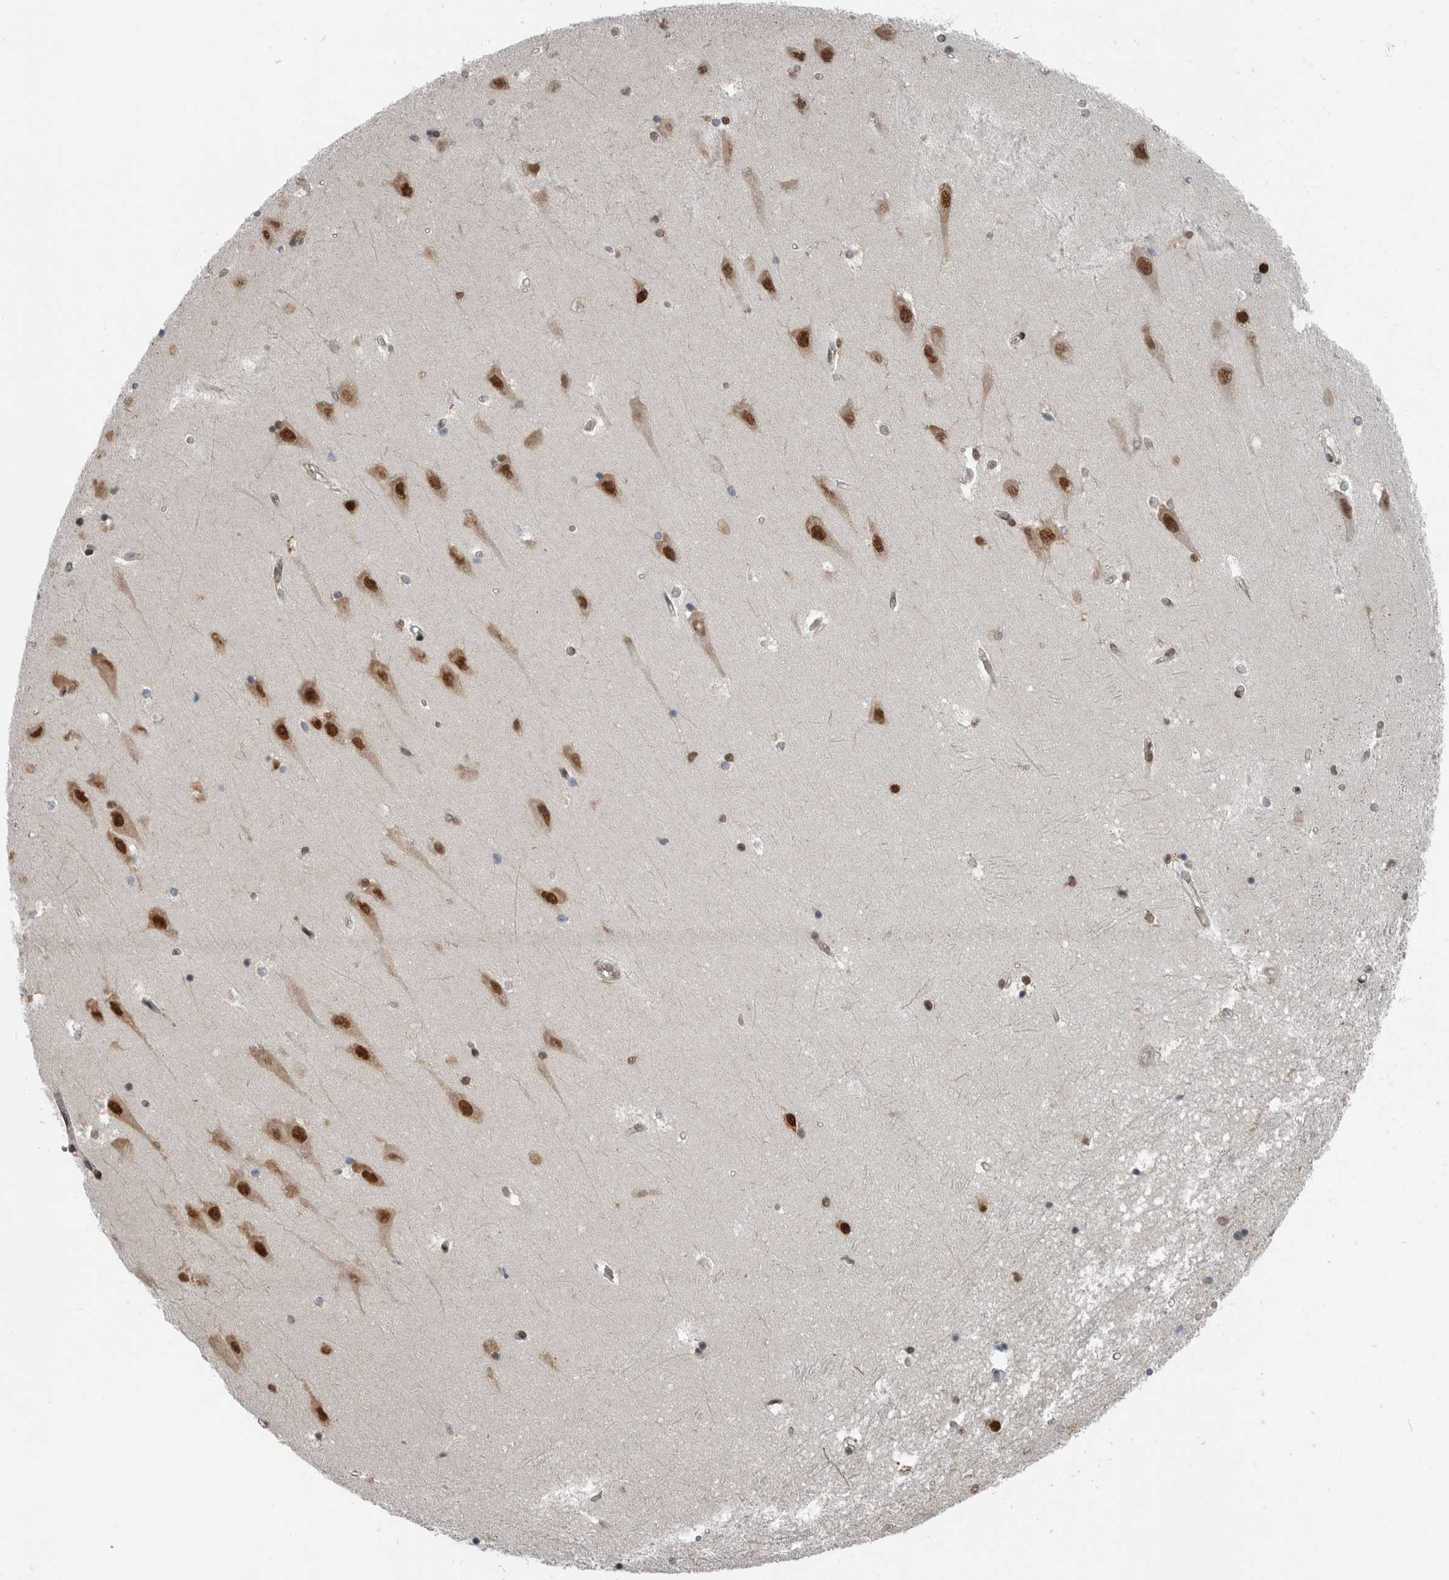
{"staining": {"intensity": "strong", "quantity": "<25%", "location": "cytoplasmic/membranous,nuclear"}, "tissue": "hippocampus", "cell_type": "Glial cells", "image_type": "normal", "snomed": [{"axis": "morphology", "description": "Normal tissue, NOS"}, {"axis": "topography", "description": "Hippocampus"}], "caption": "Protein expression analysis of benign human hippocampus reveals strong cytoplasmic/membranous,nuclear expression in approximately <25% of glial cells. The staining is performed using DAB brown chromogen to label protein expression. The nuclei are counter-stained blue using hematoxylin.", "gene": "BLZF1", "patient": {"sex": "male", "age": 45}}